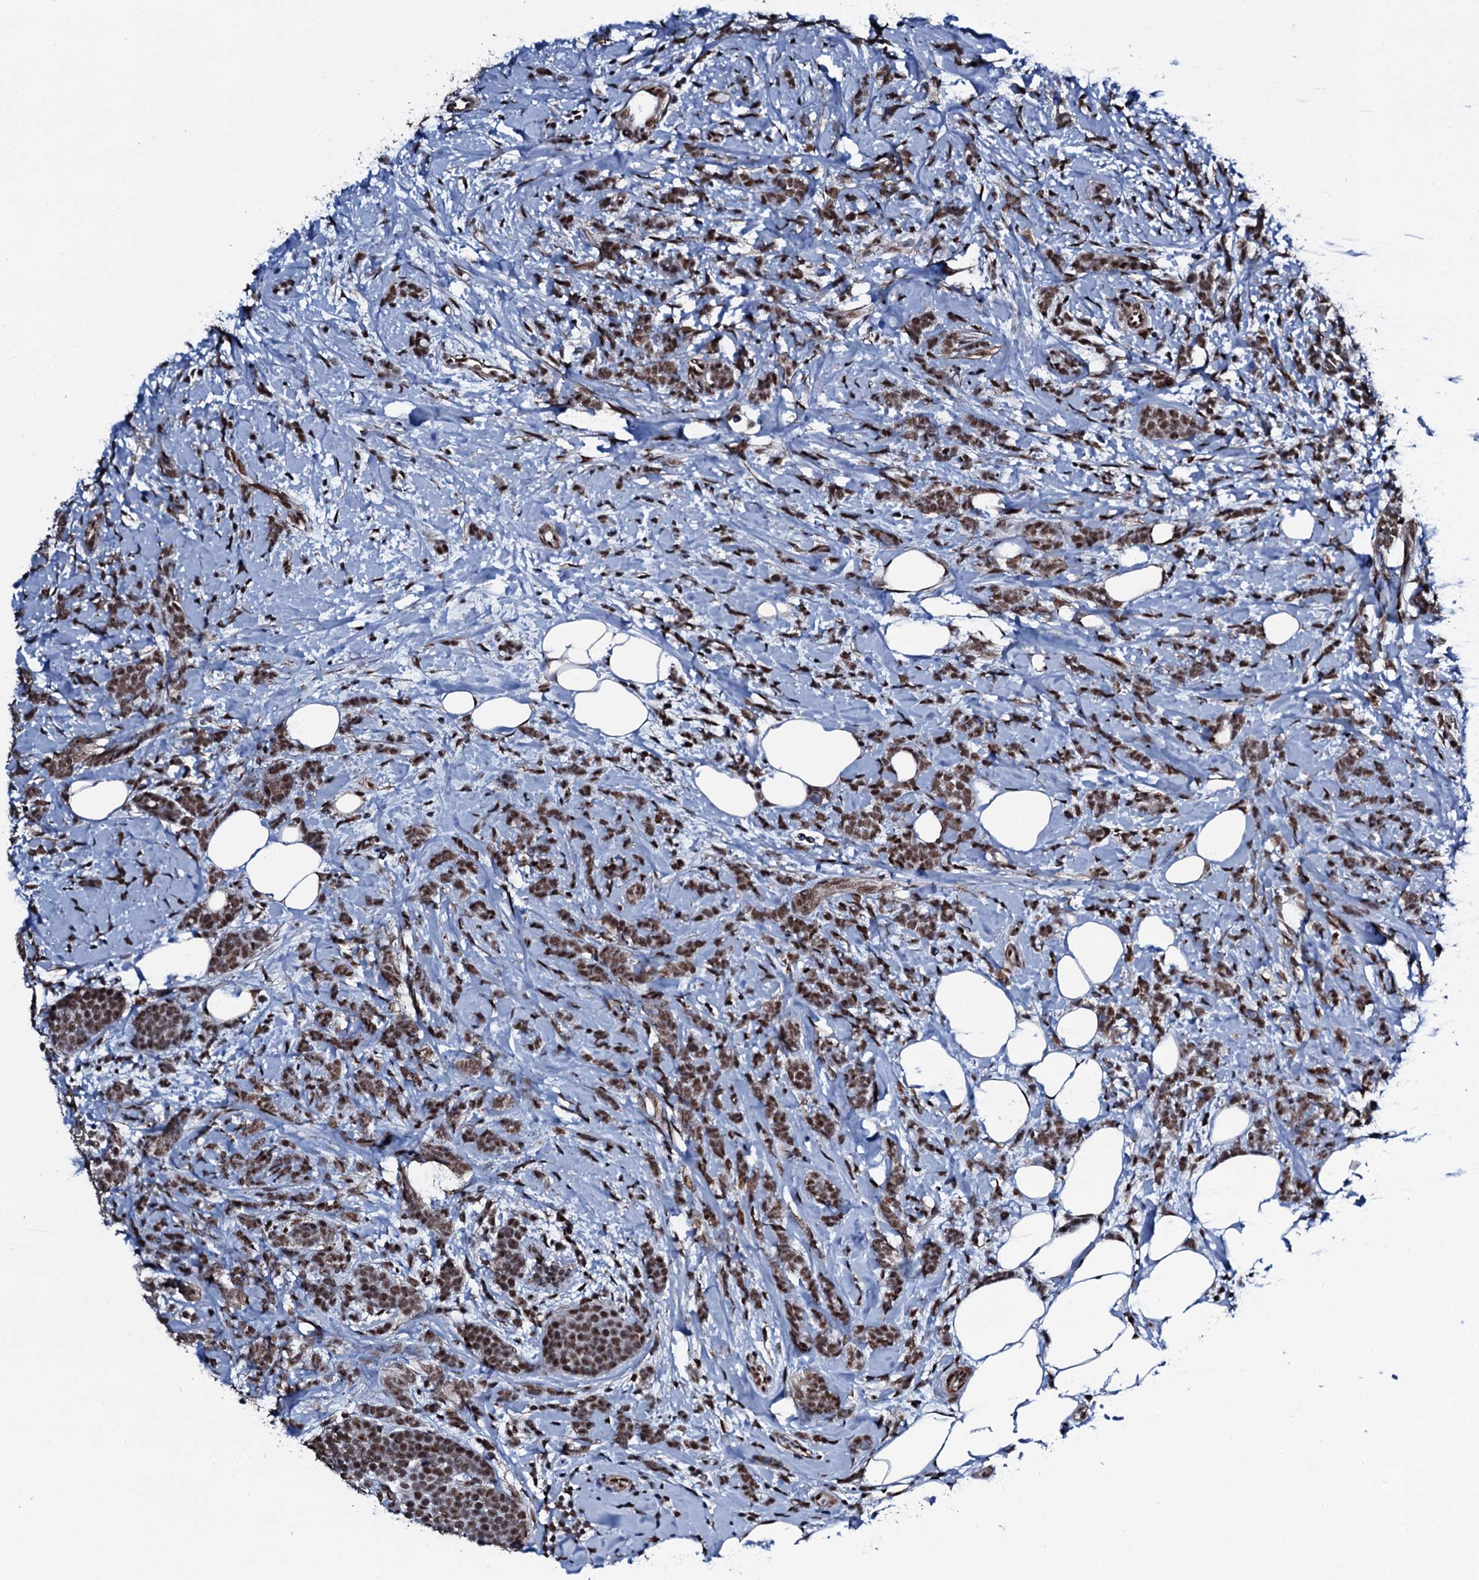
{"staining": {"intensity": "moderate", "quantity": ">75%", "location": "nuclear"}, "tissue": "breast cancer", "cell_type": "Tumor cells", "image_type": "cancer", "snomed": [{"axis": "morphology", "description": "Lobular carcinoma"}, {"axis": "topography", "description": "Breast"}], "caption": "Moderate nuclear expression is present in approximately >75% of tumor cells in breast cancer.", "gene": "CWC15", "patient": {"sex": "female", "age": 58}}